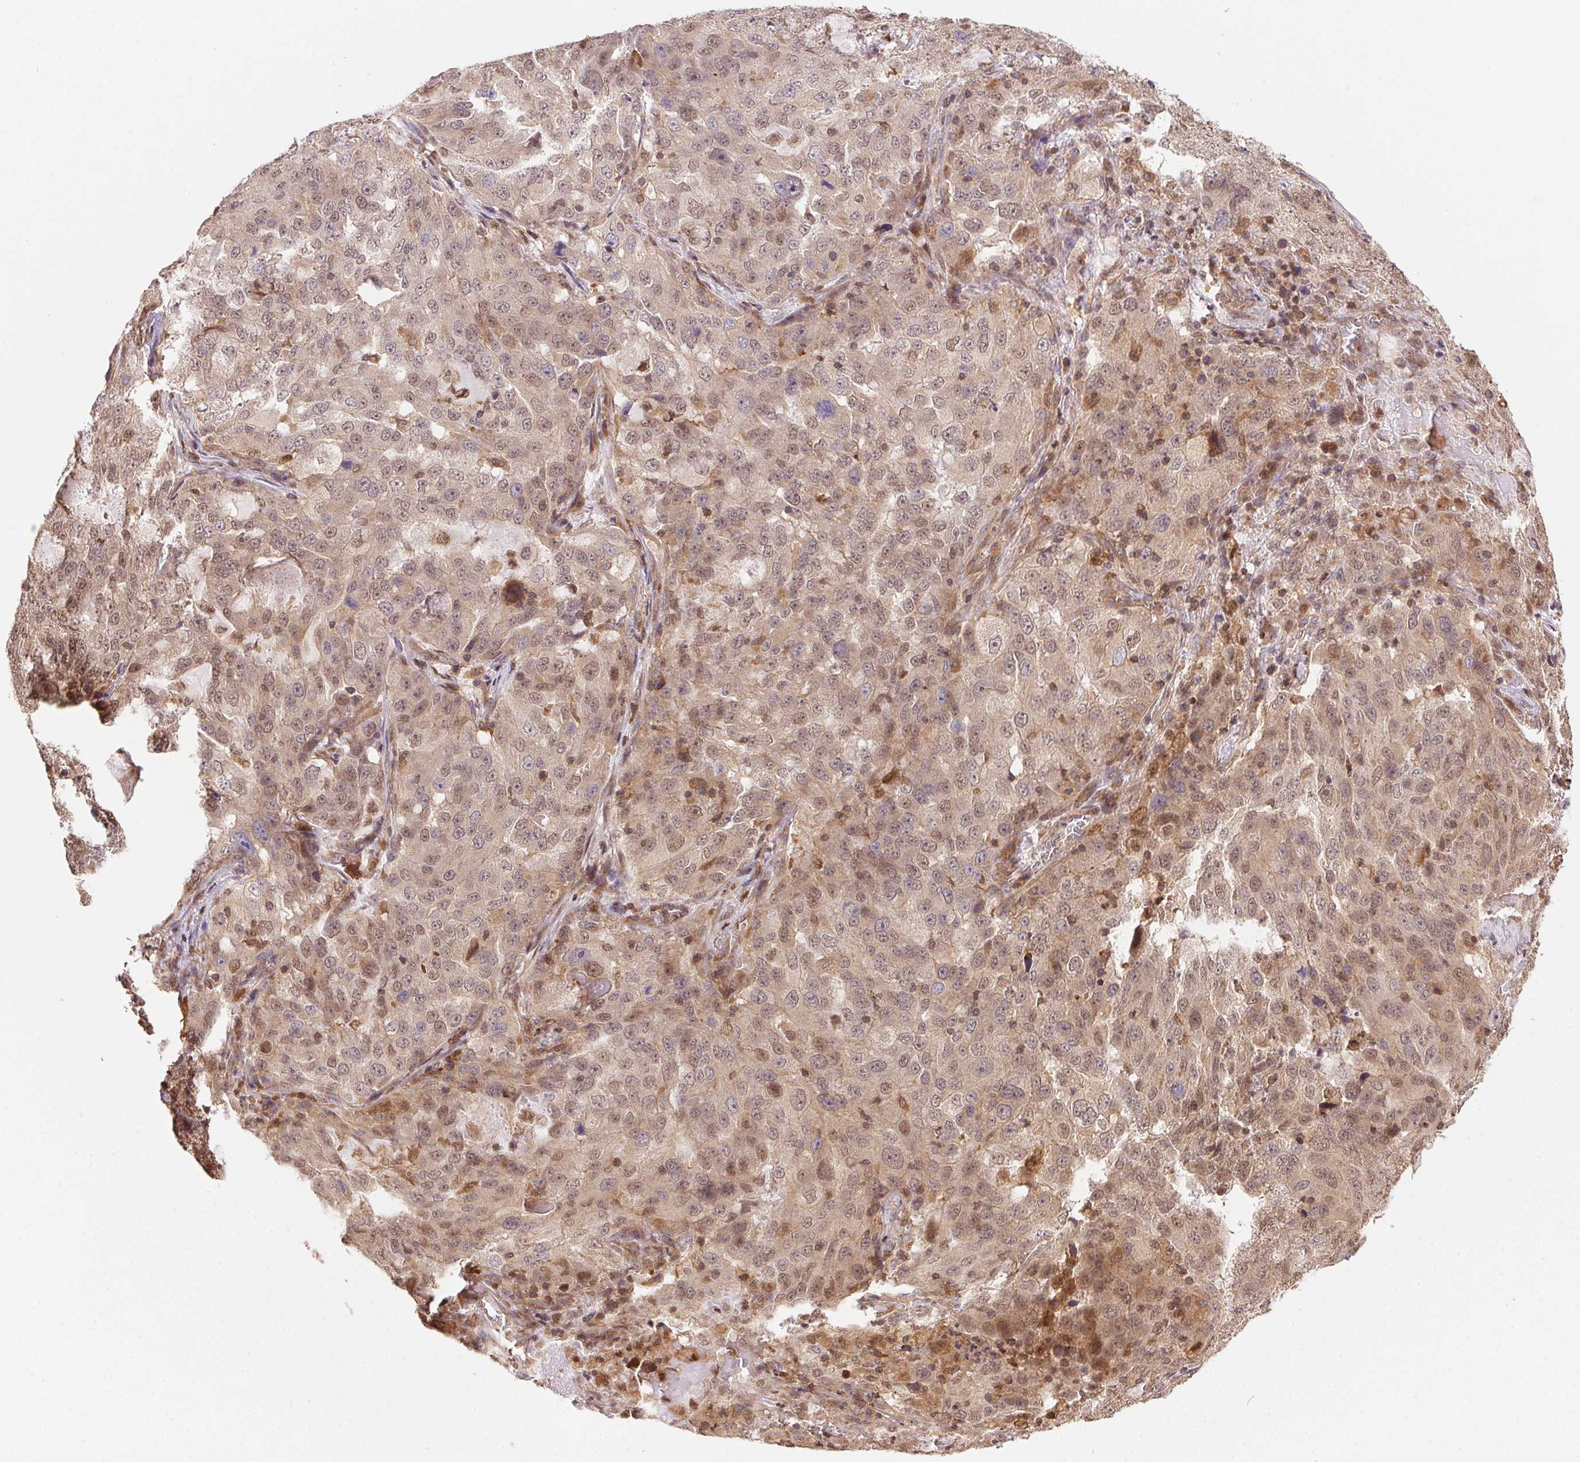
{"staining": {"intensity": "moderate", "quantity": "25%-75%", "location": "nuclear"}, "tissue": "lung cancer", "cell_type": "Tumor cells", "image_type": "cancer", "snomed": [{"axis": "morphology", "description": "Adenocarcinoma, NOS"}, {"axis": "topography", "description": "Lung"}], "caption": "The histopathology image displays immunohistochemical staining of lung cancer (adenocarcinoma). There is moderate nuclear positivity is present in about 25%-75% of tumor cells. Immunohistochemistry stains the protein of interest in brown and the nuclei are stained blue.", "gene": "MEX3D", "patient": {"sex": "female", "age": 61}}